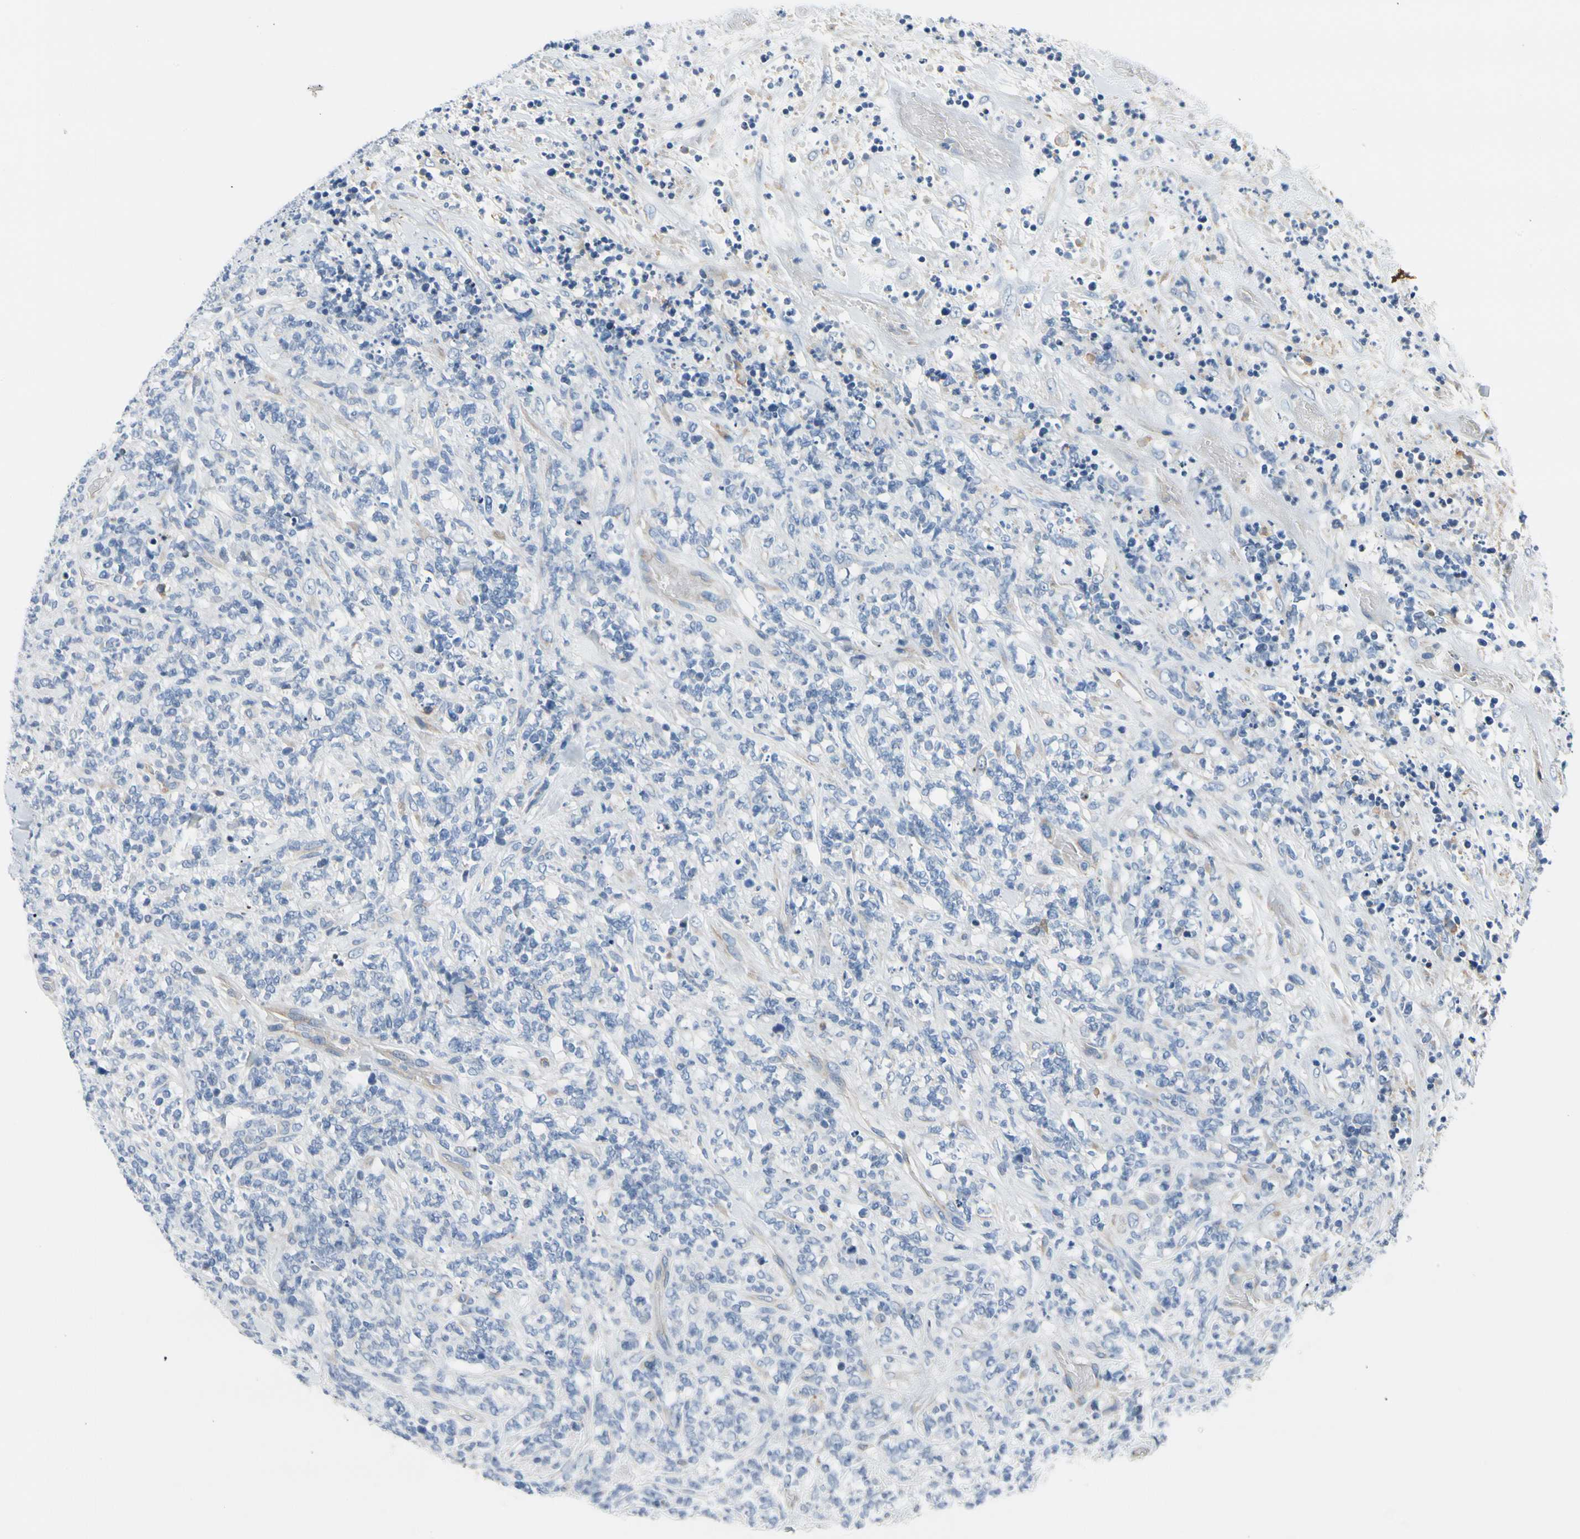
{"staining": {"intensity": "negative", "quantity": "none", "location": "none"}, "tissue": "lymphoma", "cell_type": "Tumor cells", "image_type": "cancer", "snomed": [{"axis": "morphology", "description": "Malignant lymphoma, non-Hodgkin's type, High grade"}, {"axis": "topography", "description": "Soft tissue"}], "caption": "Immunohistochemistry micrograph of human lymphoma stained for a protein (brown), which shows no positivity in tumor cells.", "gene": "STXBP1", "patient": {"sex": "male", "age": 18}}